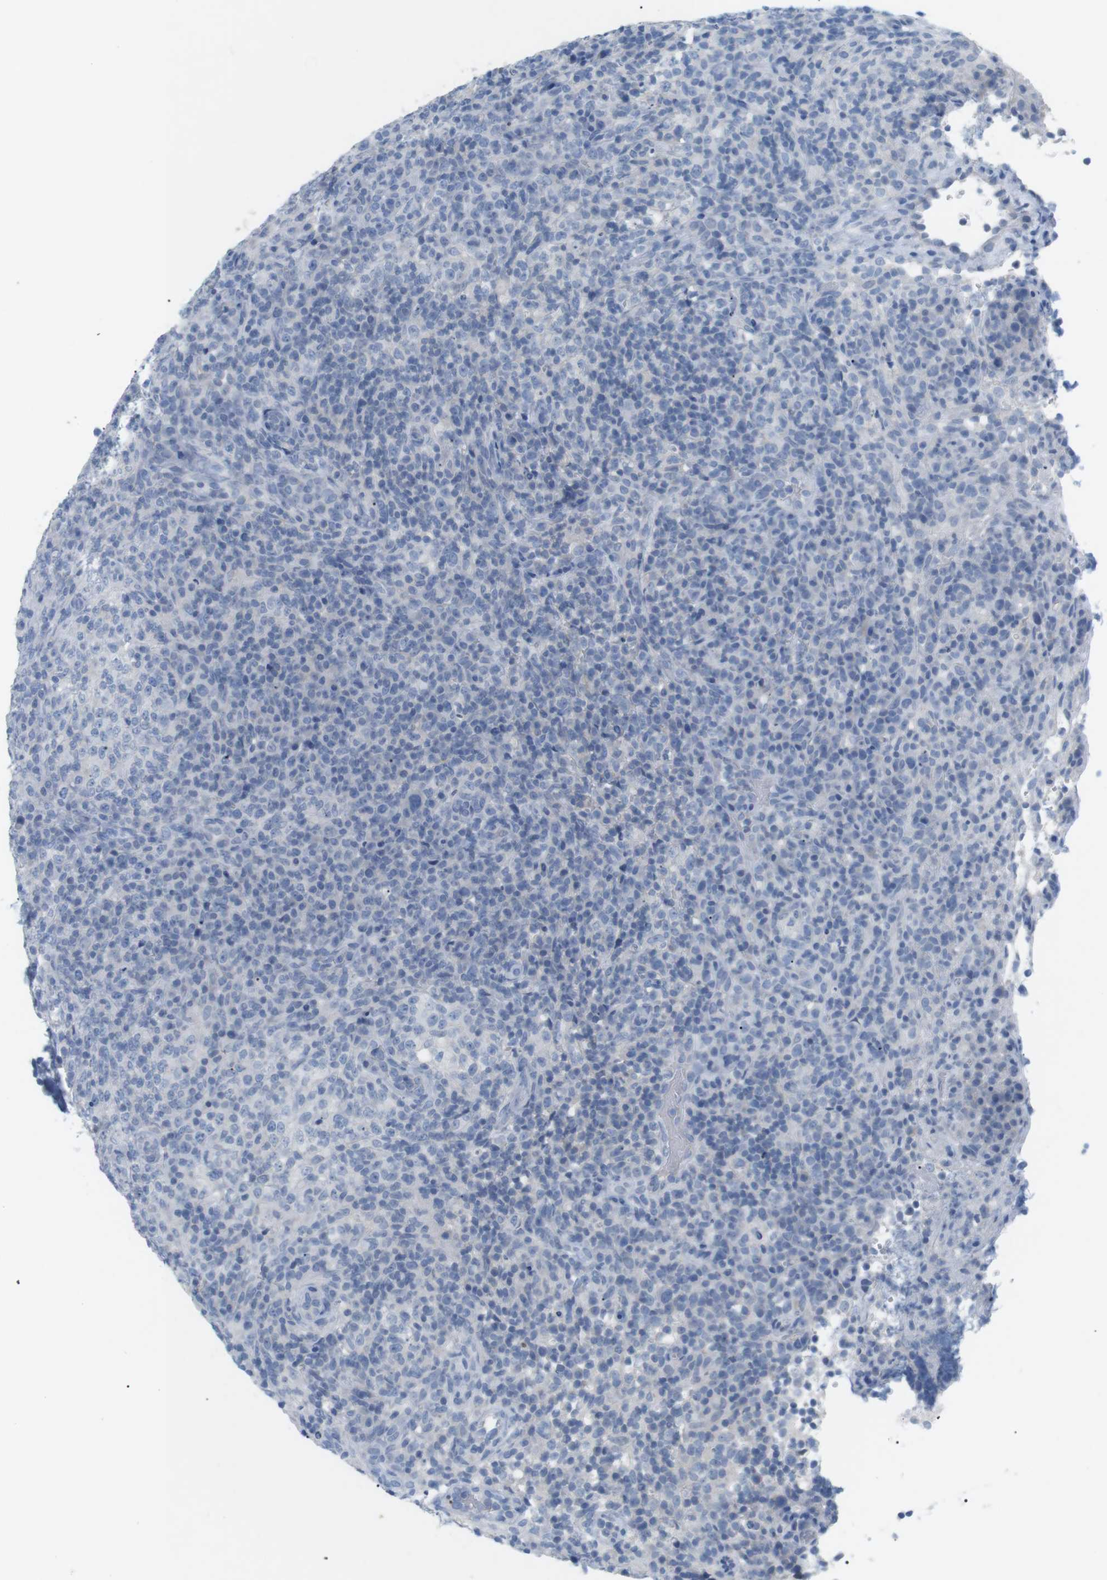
{"staining": {"intensity": "negative", "quantity": "none", "location": "none"}, "tissue": "lymphoma", "cell_type": "Tumor cells", "image_type": "cancer", "snomed": [{"axis": "morphology", "description": "Malignant lymphoma, non-Hodgkin's type, High grade"}, {"axis": "topography", "description": "Lymph node"}], "caption": "The immunohistochemistry micrograph has no significant positivity in tumor cells of high-grade malignant lymphoma, non-Hodgkin's type tissue.", "gene": "HBG2", "patient": {"sex": "female", "age": 76}}